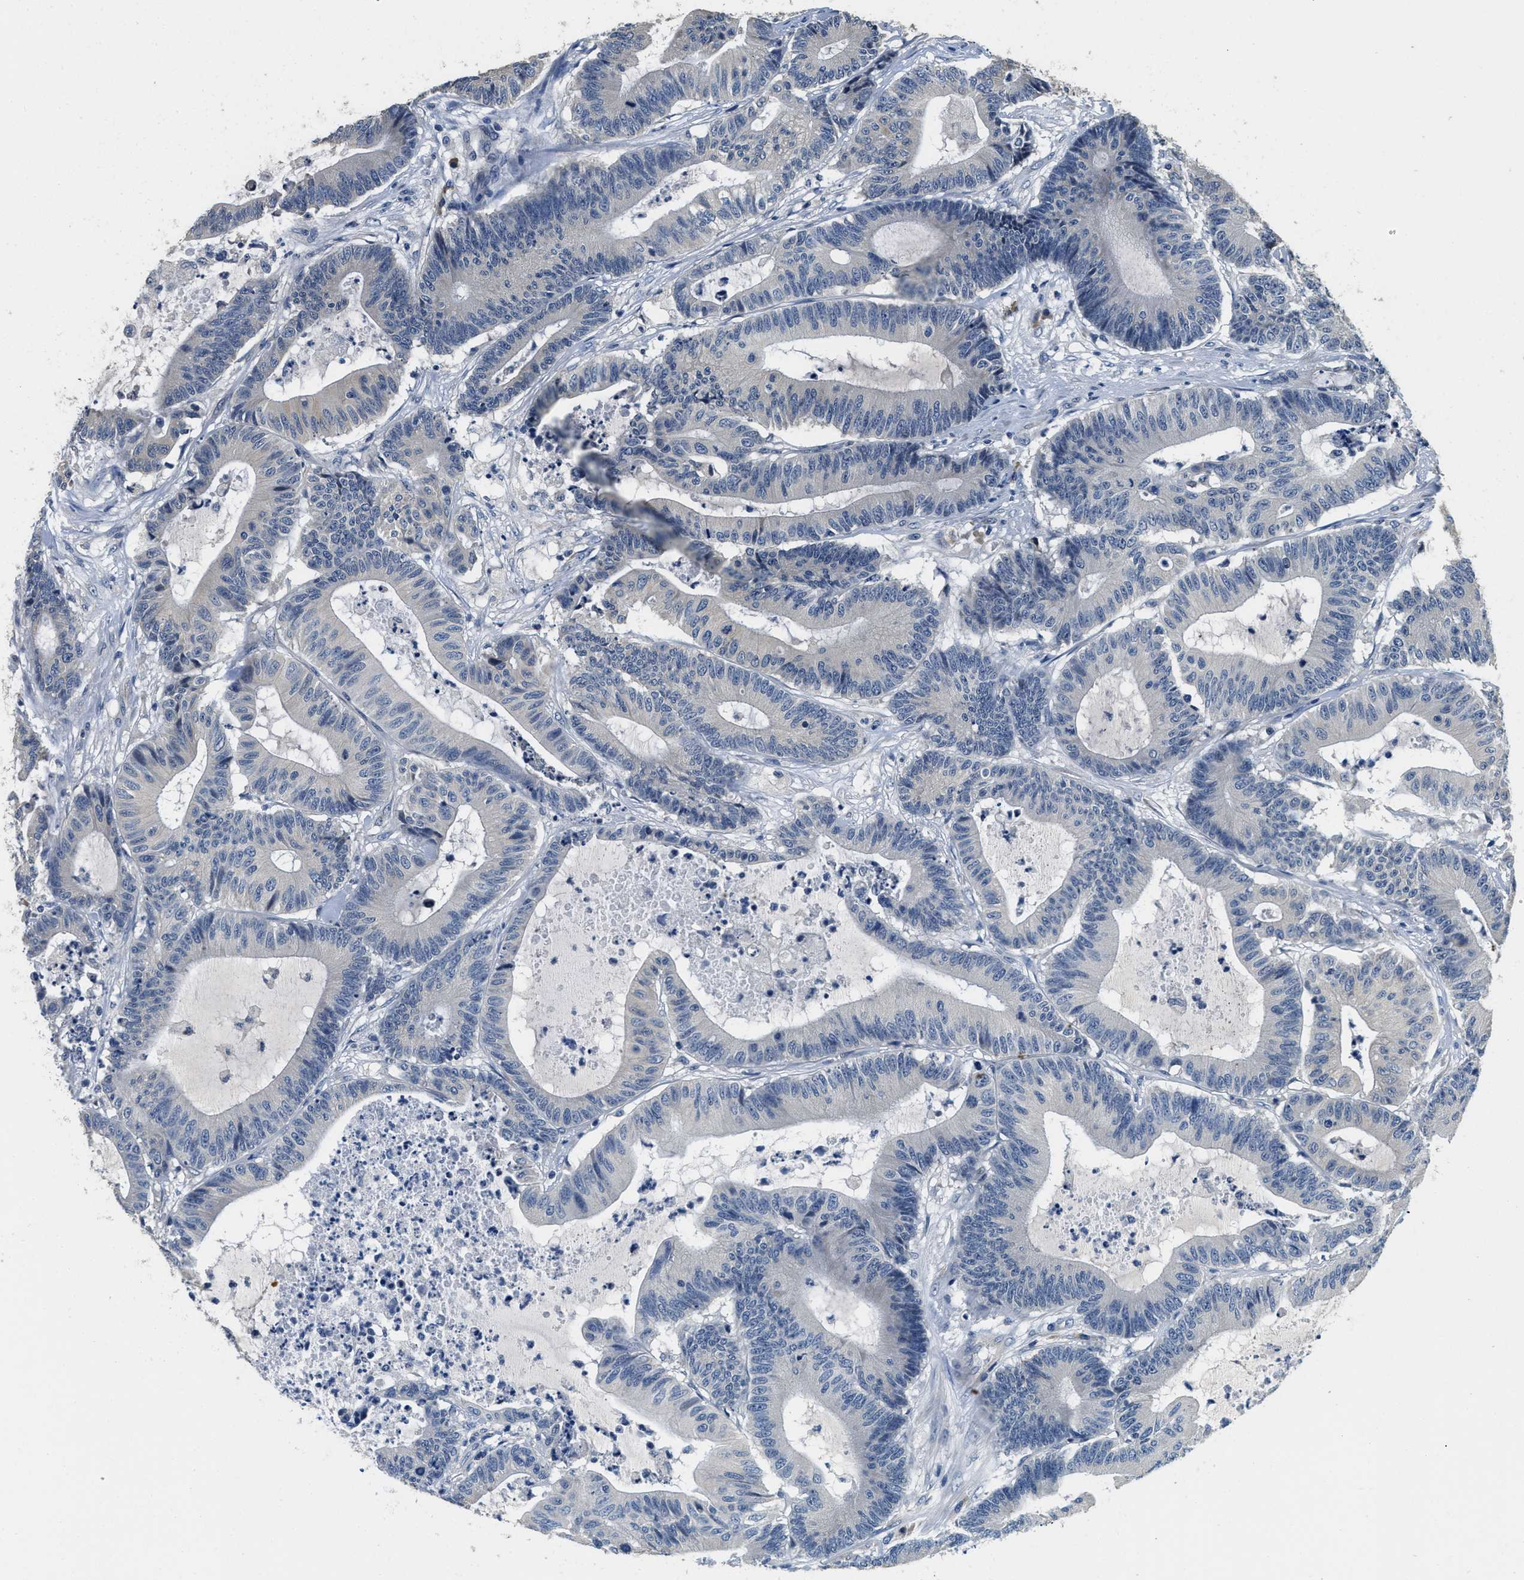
{"staining": {"intensity": "negative", "quantity": "none", "location": "none"}, "tissue": "colorectal cancer", "cell_type": "Tumor cells", "image_type": "cancer", "snomed": [{"axis": "morphology", "description": "Adenocarcinoma, NOS"}, {"axis": "topography", "description": "Colon"}], "caption": "Human colorectal cancer (adenocarcinoma) stained for a protein using immunohistochemistry (IHC) demonstrates no positivity in tumor cells.", "gene": "ALDH3A2", "patient": {"sex": "female", "age": 84}}